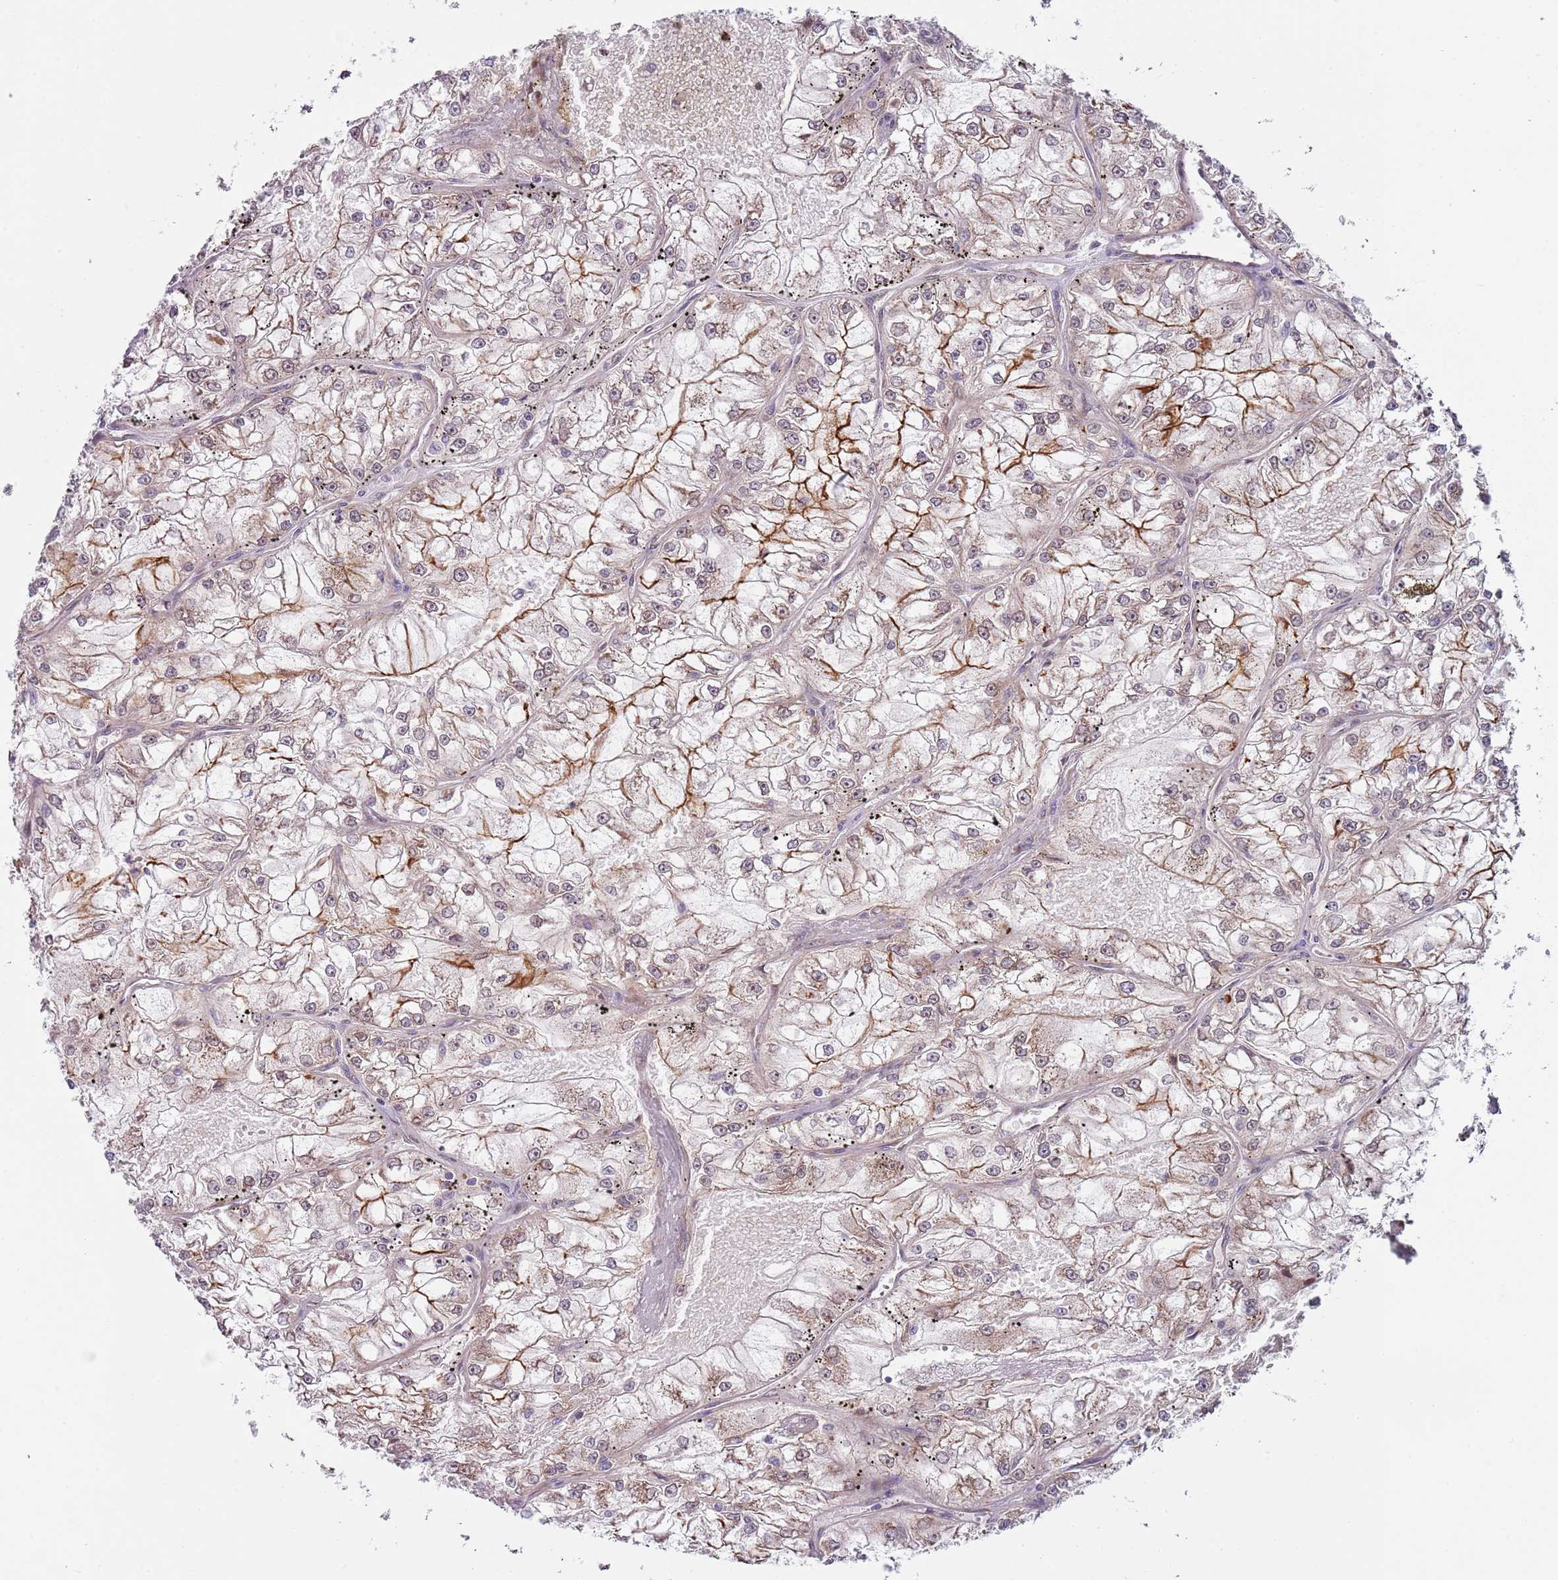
{"staining": {"intensity": "moderate", "quantity": "25%-75%", "location": "cytoplasmic/membranous,nuclear"}, "tissue": "renal cancer", "cell_type": "Tumor cells", "image_type": "cancer", "snomed": [{"axis": "morphology", "description": "Adenocarcinoma, NOS"}, {"axis": "topography", "description": "Kidney"}], "caption": "Immunohistochemical staining of renal cancer reveals medium levels of moderate cytoplasmic/membranous and nuclear staining in approximately 25%-75% of tumor cells.", "gene": "SLC25A32", "patient": {"sex": "female", "age": 72}}